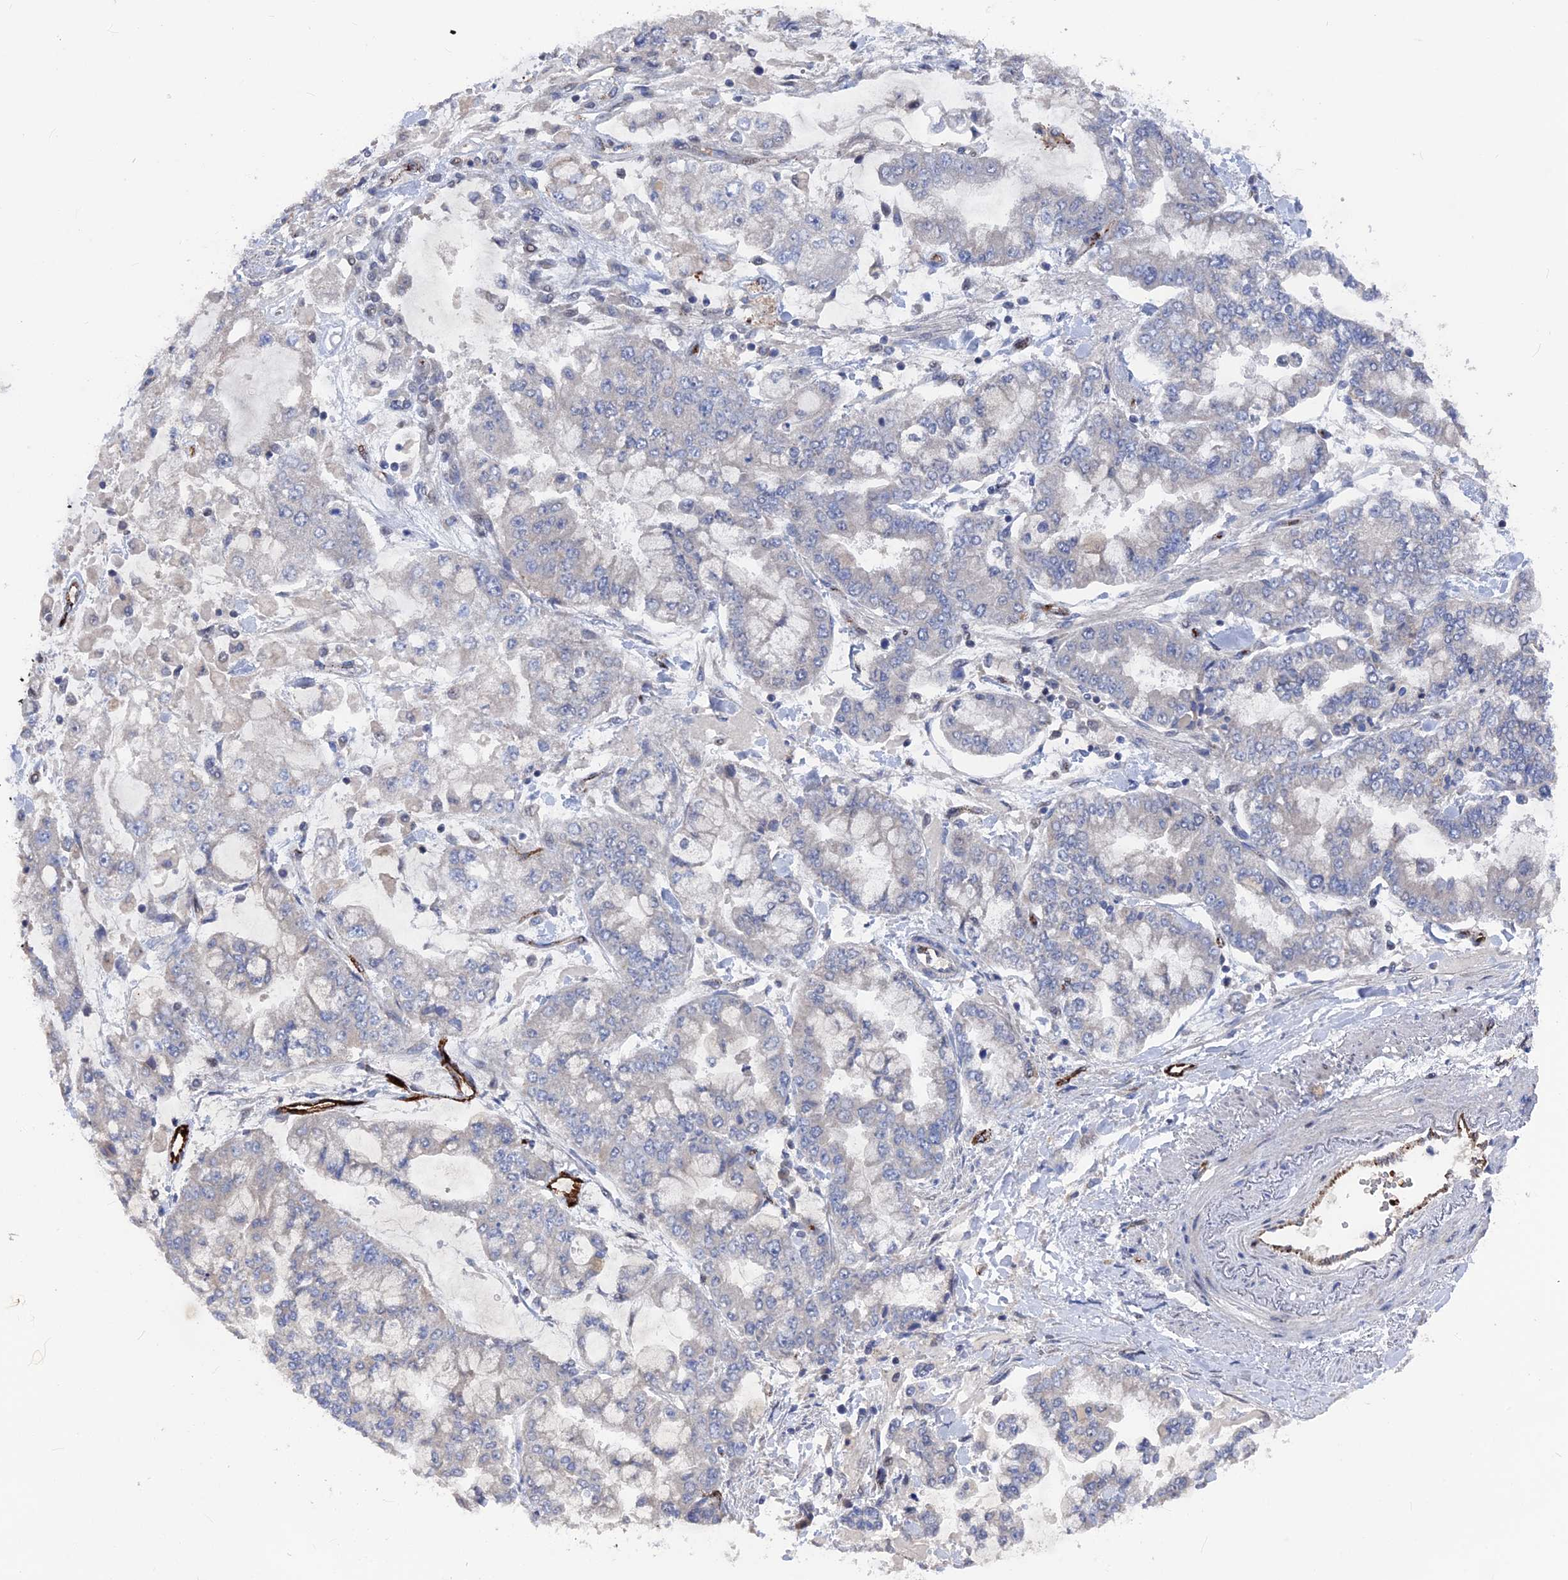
{"staining": {"intensity": "negative", "quantity": "none", "location": "none"}, "tissue": "stomach cancer", "cell_type": "Tumor cells", "image_type": "cancer", "snomed": [{"axis": "morphology", "description": "Normal tissue, NOS"}, {"axis": "morphology", "description": "Adenocarcinoma, NOS"}, {"axis": "topography", "description": "Stomach, upper"}, {"axis": "topography", "description": "Stomach"}], "caption": "Human stomach cancer stained for a protein using immunohistochemistry (IHC) shows no positivity in tumor cells.", "gene": "SH3D21", "patient": {"sex": "male", "age": 76}}